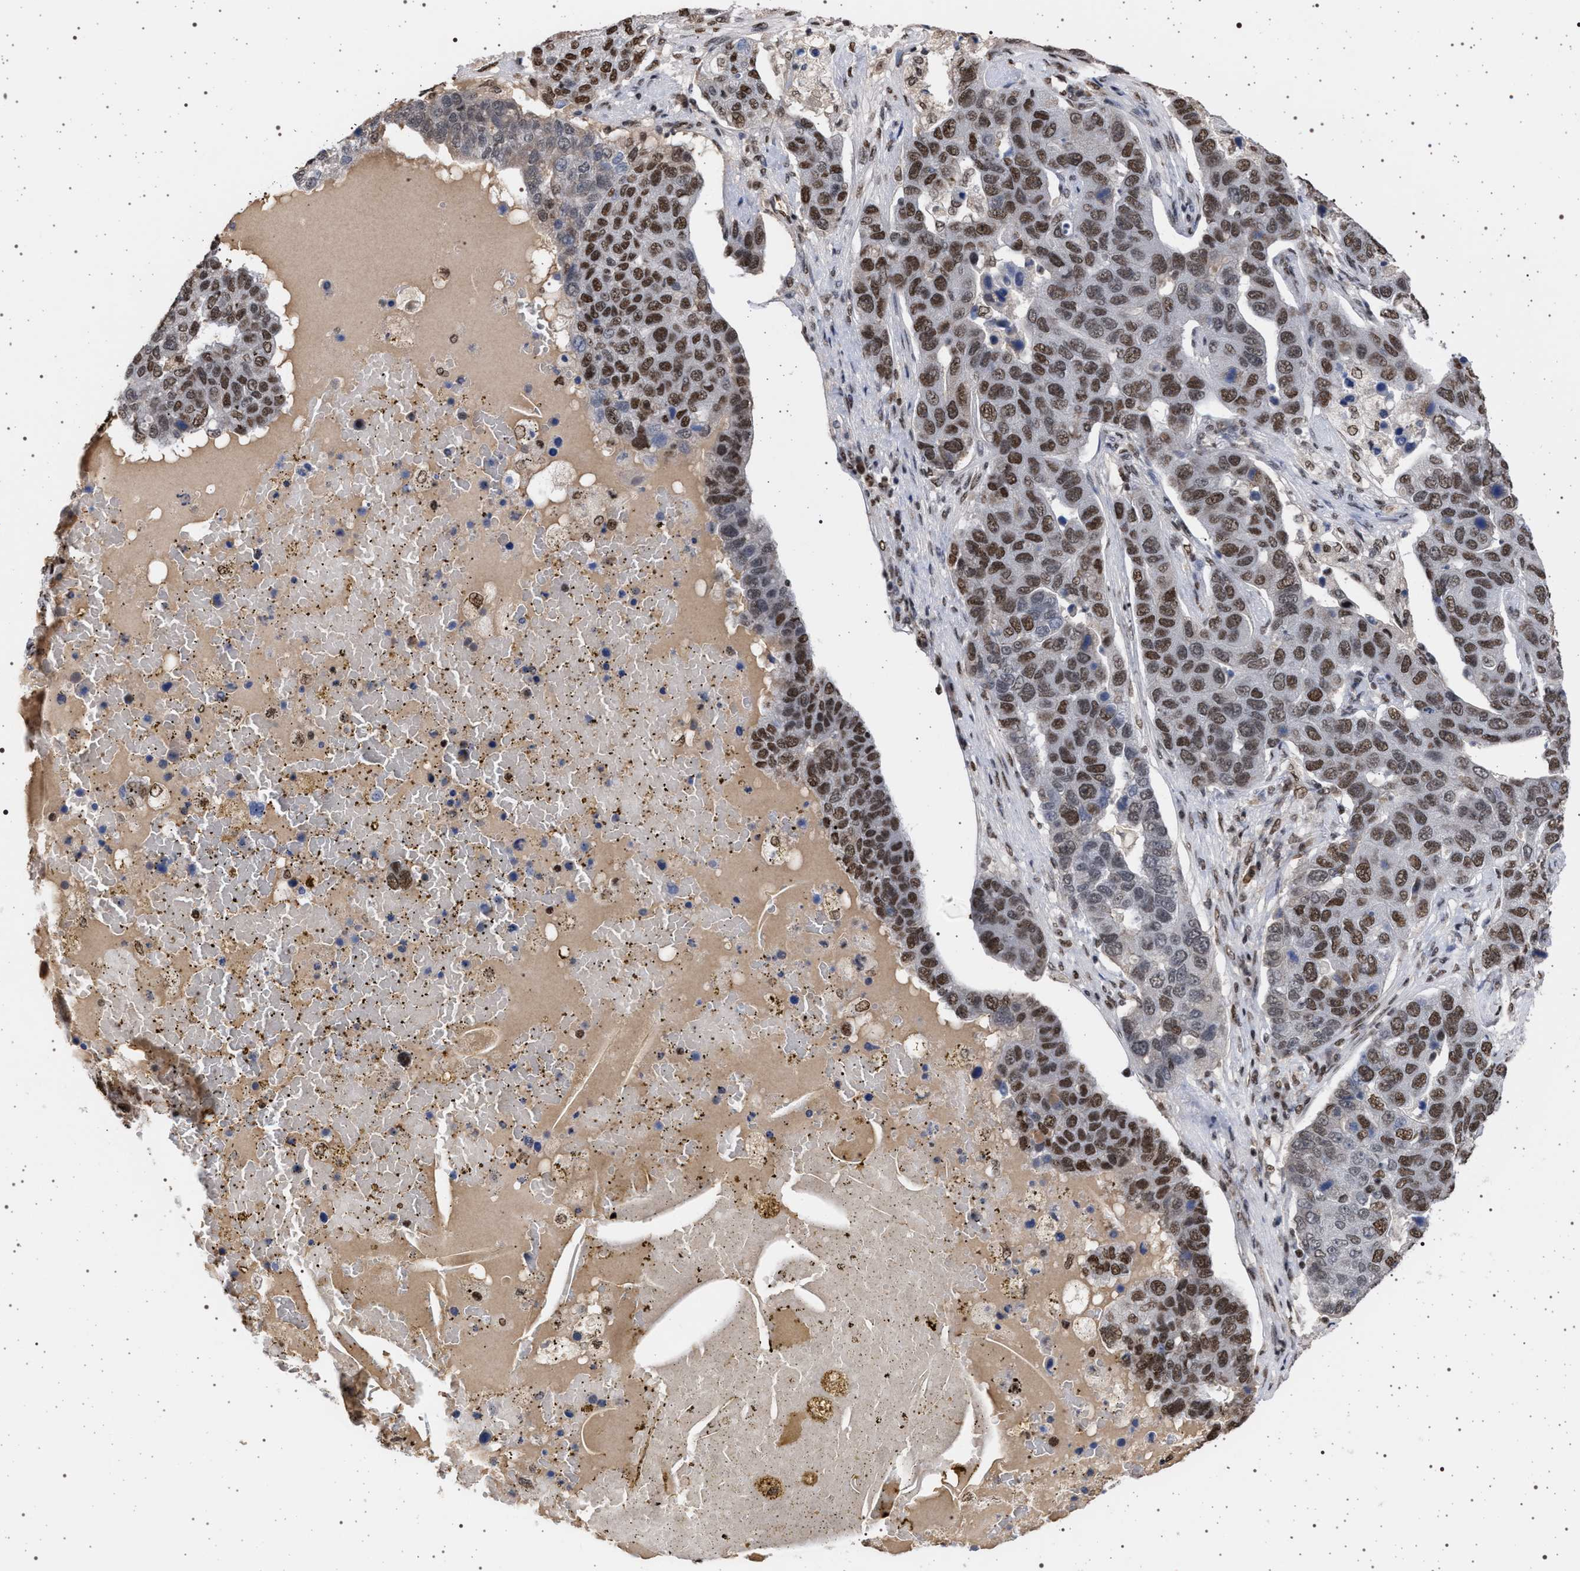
{"staining": {"intensity": "strong", "quantity": ">75%", "location": "nuclear"}, "tissue": "pancreatic cancer", "cell_type": "Tumor cells", "image_type": "cancer", "snomed": [{"axis": "morphology", "description": "Adenocarcinoma, NOS"}, {"axis": "topography", "description": "Pancreas"}], "caption": "Pancreatic cancer (adenocarcinoma) stained for a protein reveals strong nuclear positivity in tumor cells.", "gene": "PHF12", "patient": {"sex": "female", "age": 61}}